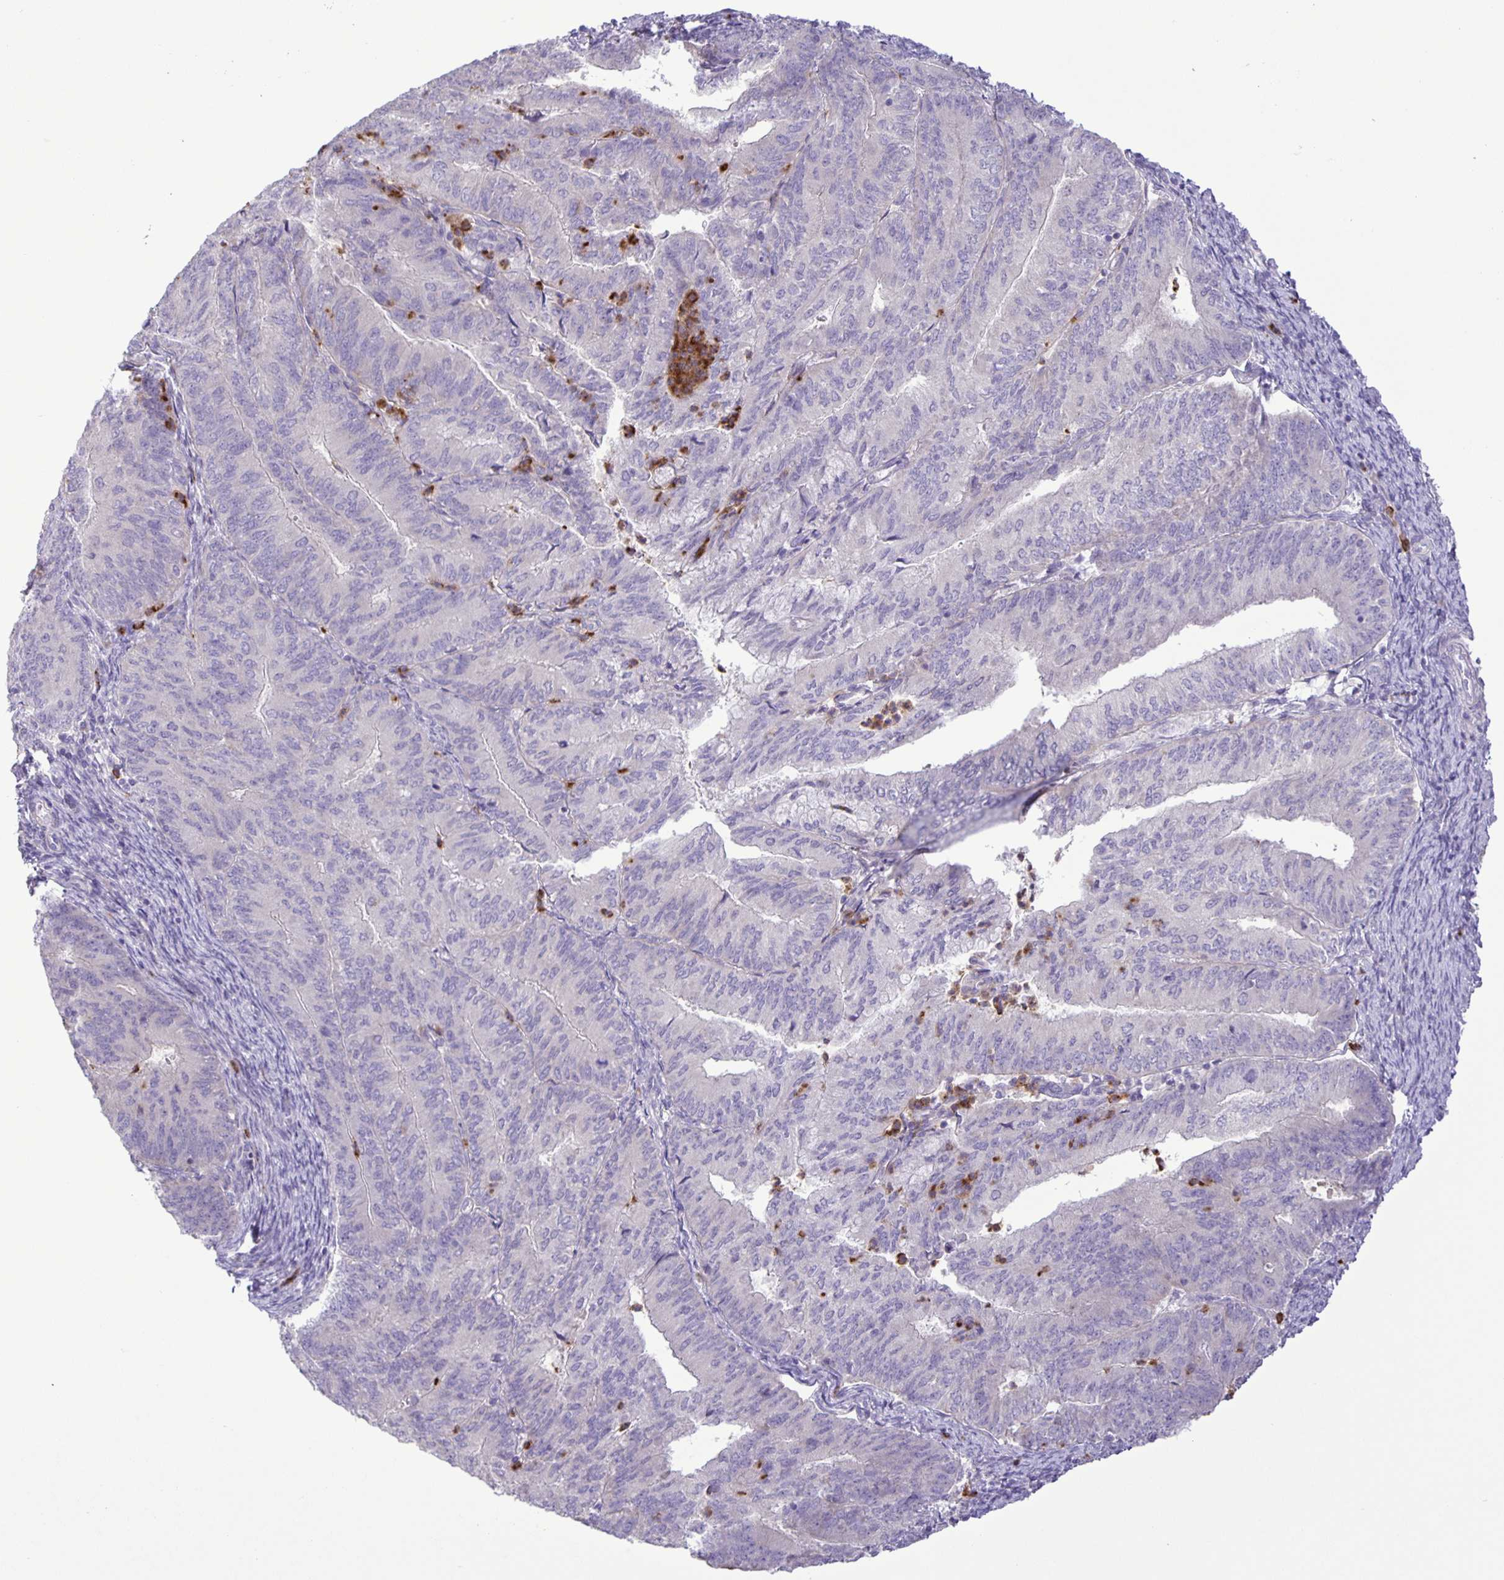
{"staining": {"intensity": "negative", "quantity": "none", "location": "none"}, "tissue": "endometrial cancer", "cell_type": "Tumor cells", "image_type": "cancer", "snomed": [{"axis": "morphology", "description": "Adenocarcinoma, NOS"}, {"axis": "topography", "description": "Endometrium"}], "caption": "An immunohistochemistry (IHC) photomicrograph of endometrial cancer (adenocarcinoma) is shown. There is no staining in tumor cells of endometrial cancer (adenocarcinoma). (DAB (3,3'-diaminobenzidine) immunohistochemistry visualized using brightfield microscopy, high magnification).", "gene": "ADCK1", "patient": {"sex": "female", "age": 57}}